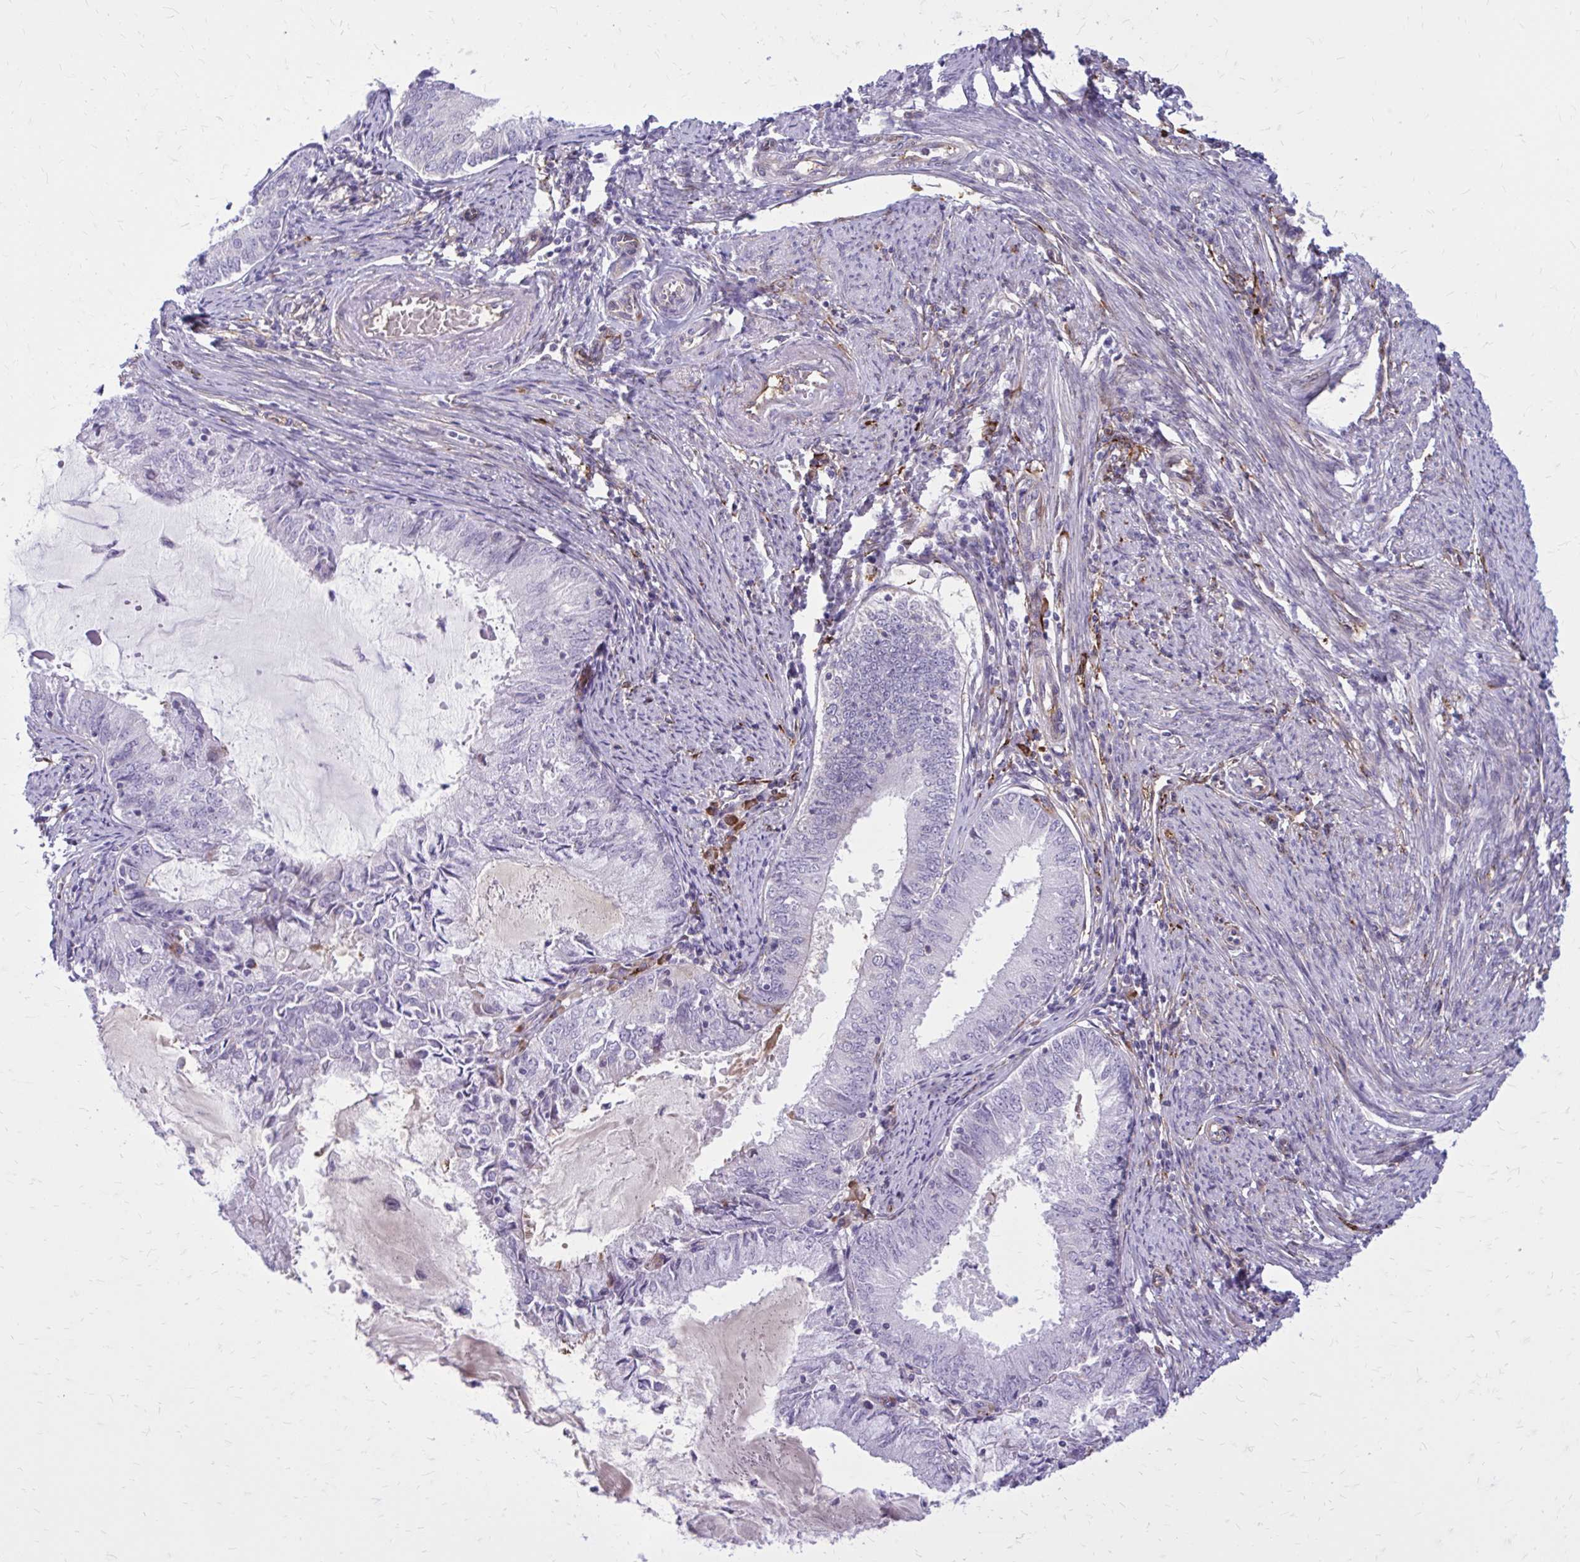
{"staining": {"intensity": "negative", "quantity": "none", "location": "none"}, "tissue": "endometrial cancer", "cell_type": "Tumor cells", "image_type": "cancer", "snomed": [{"axis": "morphology", "description": "Adenocarcinoma, NOS"}, {"axis": "topography", "description": "Endometrium"}], "caption": "A micrograph of endometrial cancer (adenocarcinoma) stained for a protein reveals no brown staining in tumor cells.", "gene": "BEND5", "patient": {"sex": "female", "age": 57}}